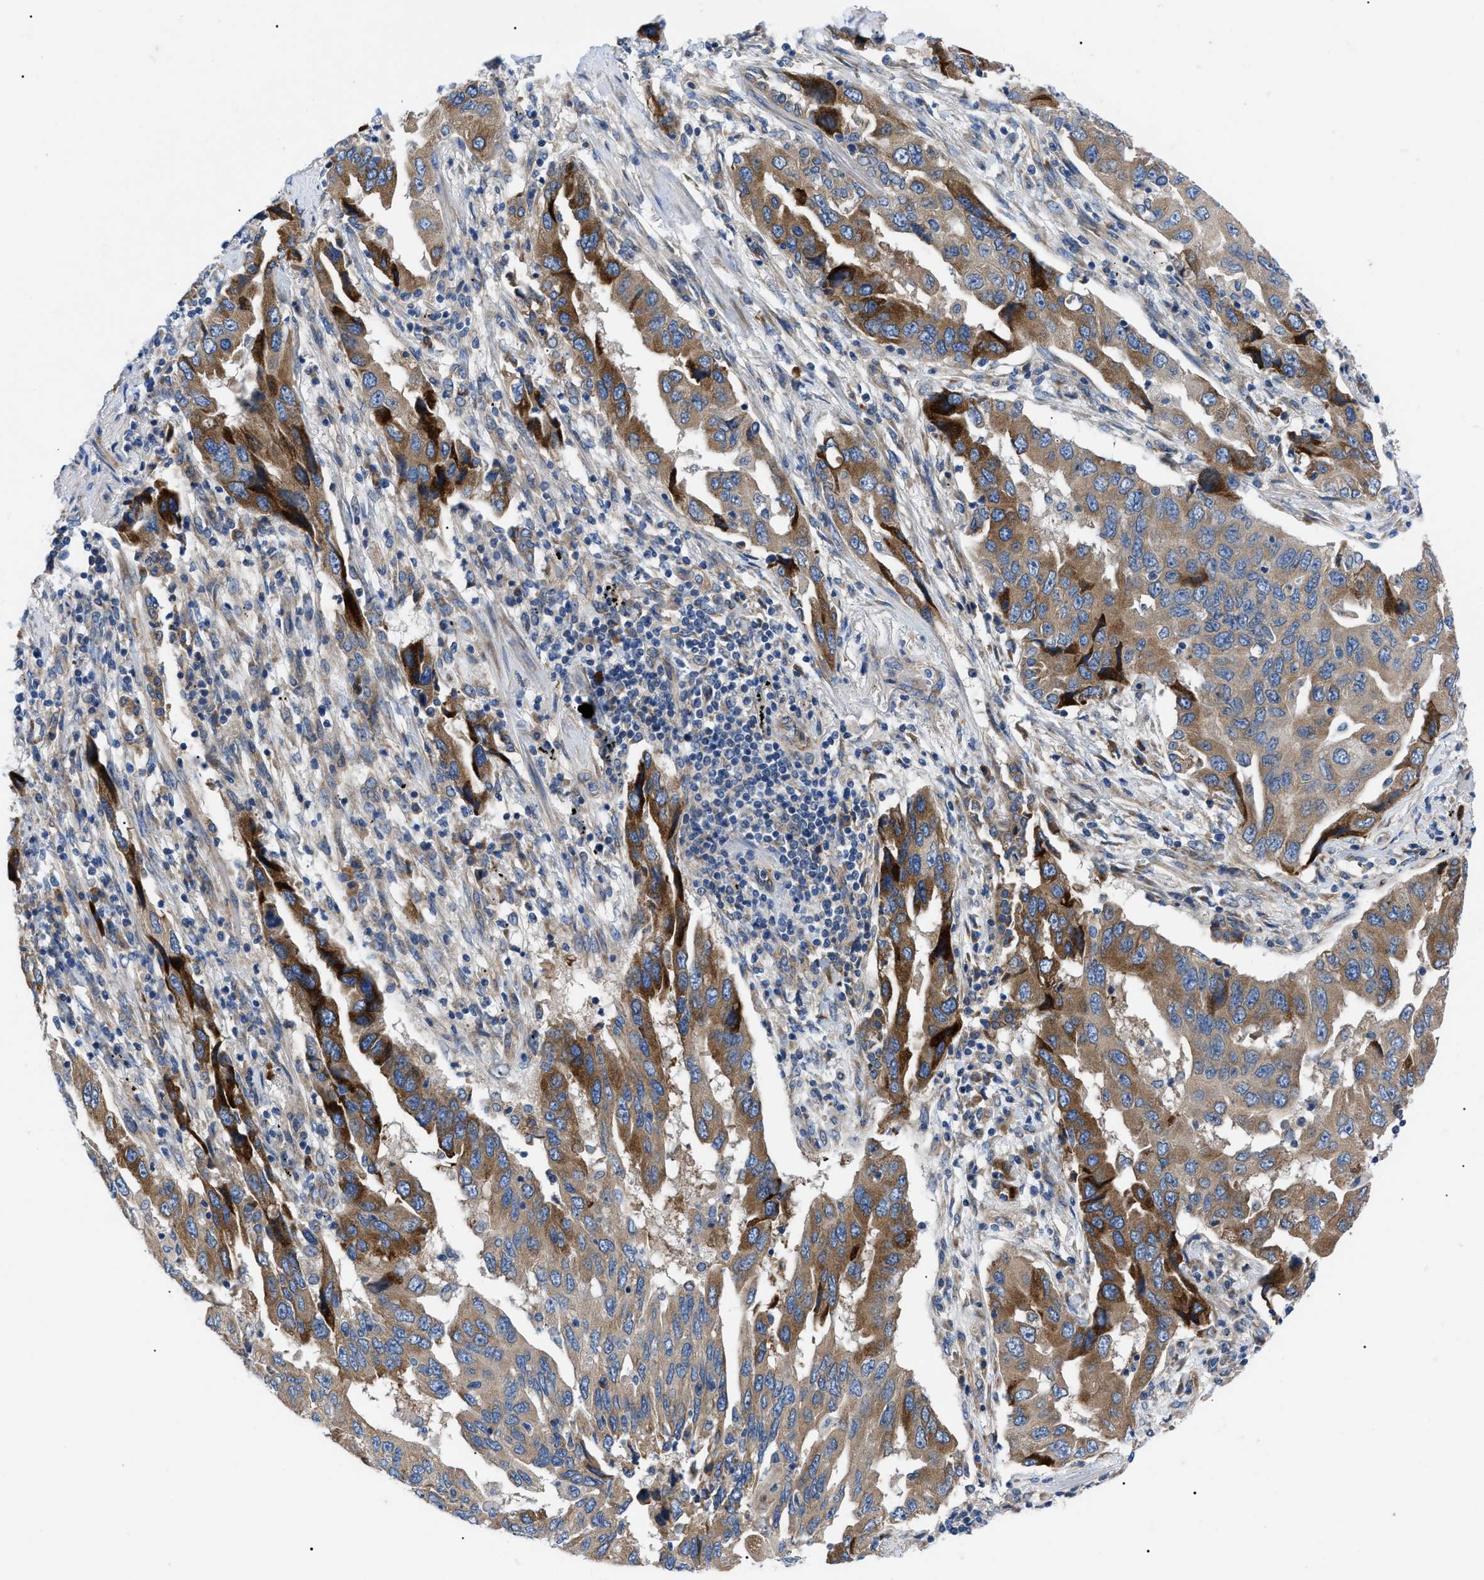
{"staining": {"intensity": "moderate", "quantity": ">75%", "location": "cytoplasmic/membranous"}, "tissue": "lung cancer", "cell_type": "Tumor cells", "image_type": "cancer", "snomed": [{"axis": "morphology", "description": "Adenocarcinoma, NOS"}, {"axis": "topography", "description": "Lung"}], "caption": "Brown immunohistochemical staining in lung adenocarcinoma exhibits moderate cytoplasmic/membranous expression in approximately >75% of tumor cells. The protein is shown in brown color, while the nuclei are stained blue.", "gene": "HSPB8", "patient": {"sex": "female", "age": 65}}